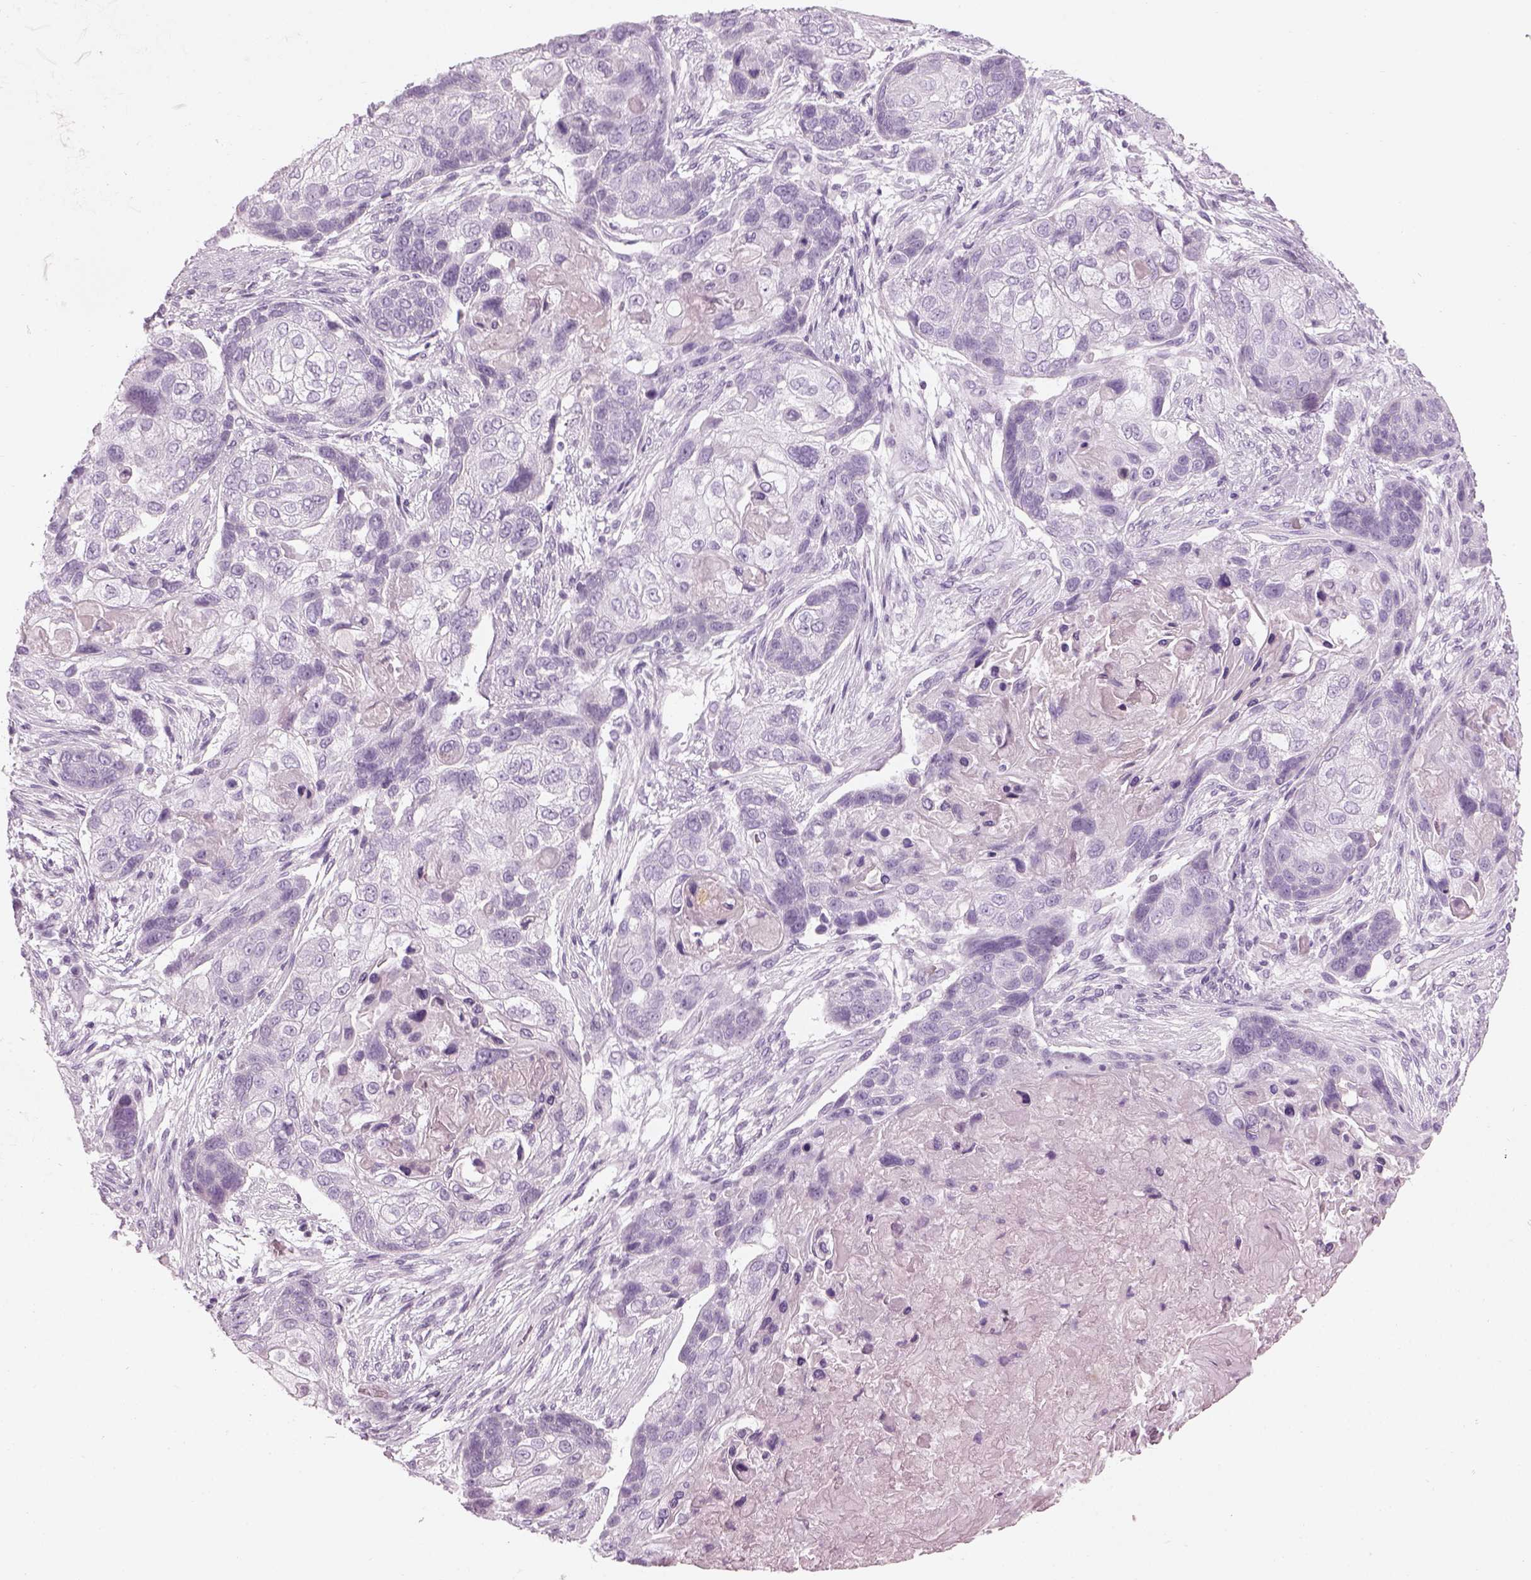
{"staining": {"intensity": "negative", "quantity": "none", "location": "none"}, "tissue": "lung cancer", "cell_type": "Tumor cells", "image_type": "cancer", "snomed": [{"axis": "morphology", "description": "Squamous cell carcinoma, NOS"}, {"axis": "topography", "description": "Lung"}], "caption": "IHC histopathology image of neoplastic tissue: human lung cancer stained with DAB (3,3'-diaminobenzidine) shows no significant protein expression in tumor cells.", "gene": "SAG", "patient": {"sex": "male", "age": 69}}